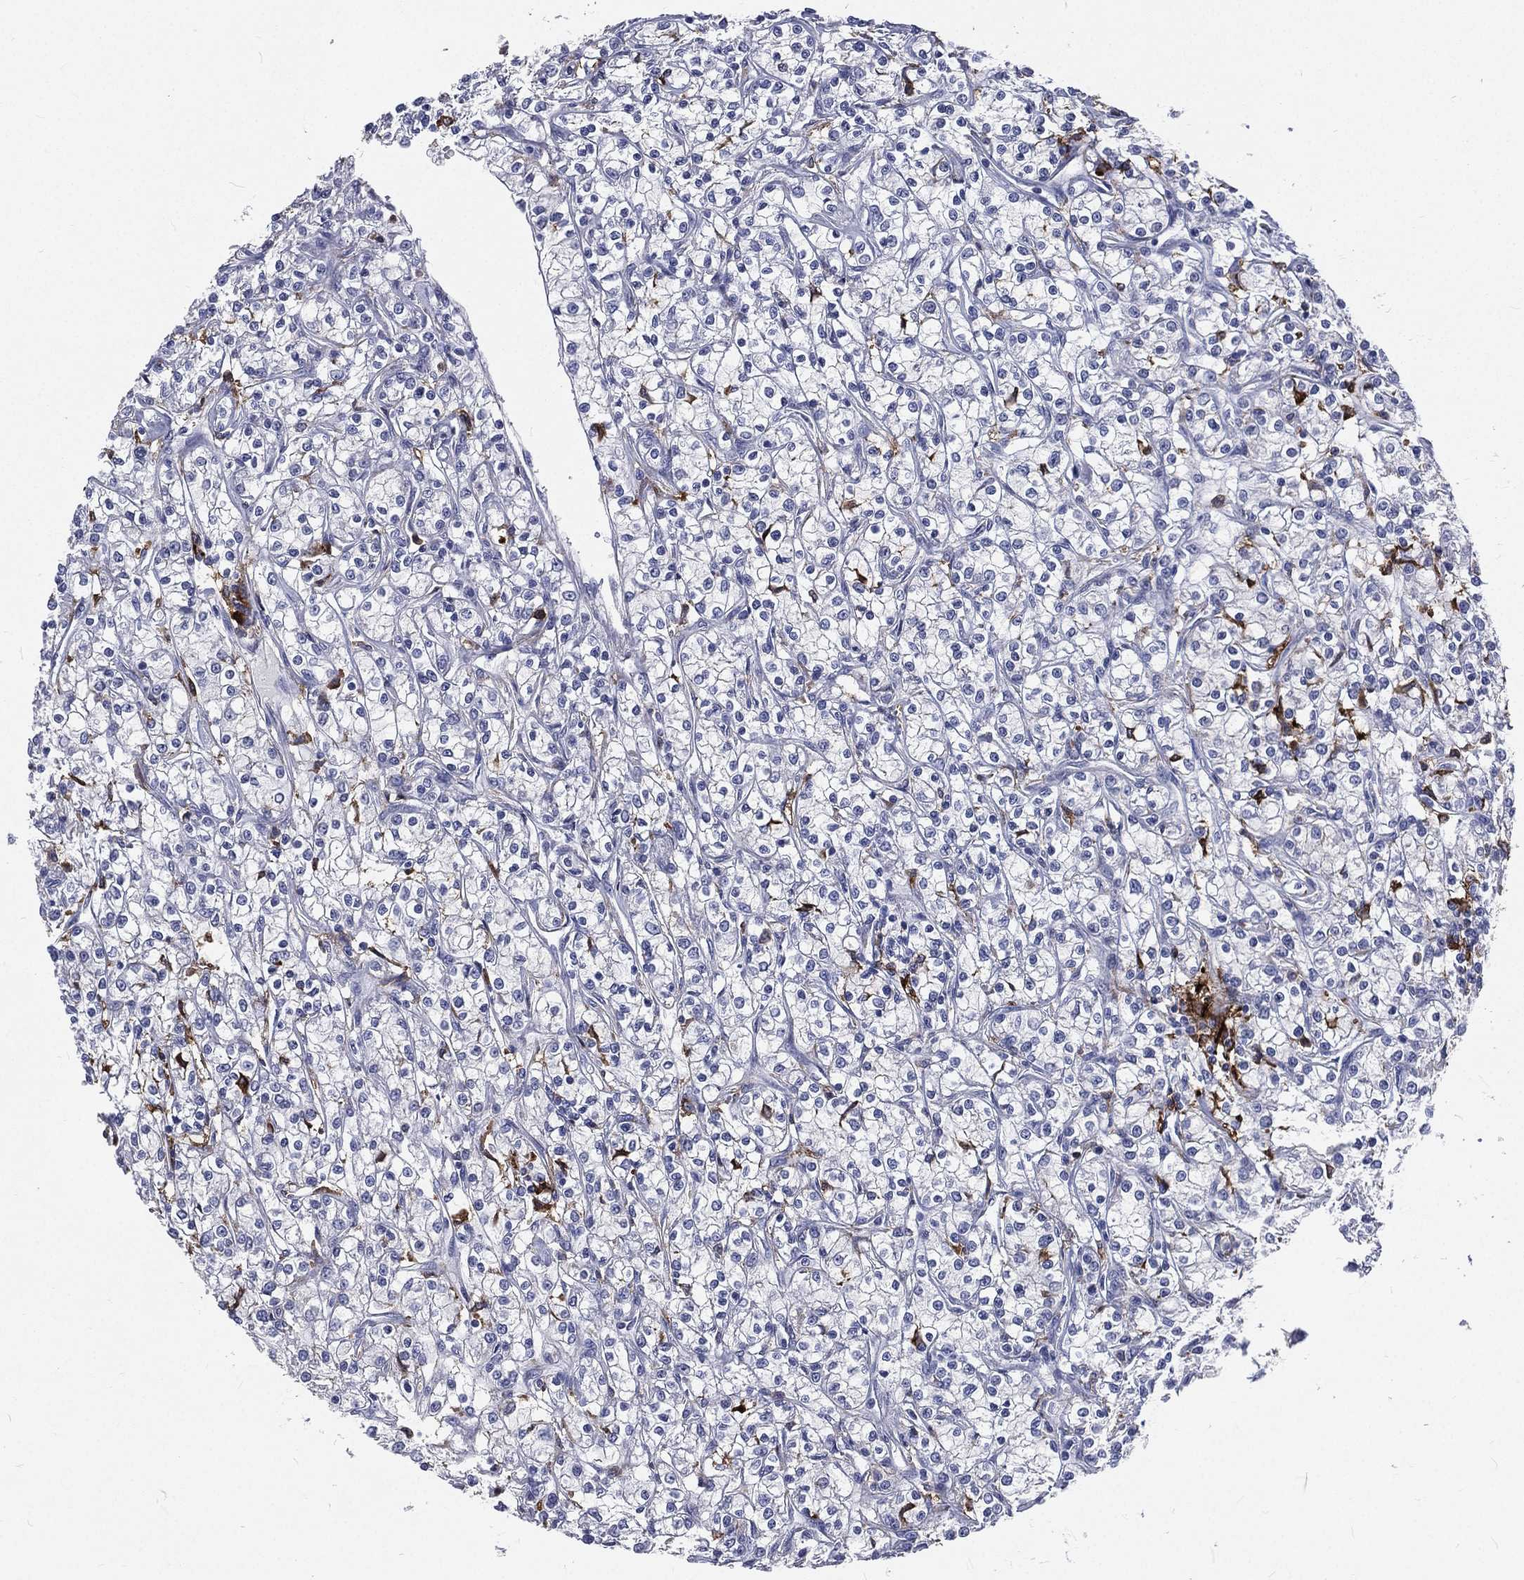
{"staining": {"intensity": "negative", "quantity": "none", "location": "none"}, "tissue": "renal cancer", "cell_type": "Tumor cells", "image_type": "cancer", "snomed": [{"axis": "morphology", "description": "Adenocarcinoma, NOS"}, {"axis": "topography", "description": "Kidney"}], "caption": "A high-resolution photomicrograph shows immunohistochemistry staining of renal cancer (adenocarcinoma), which demonstrates no significant staining in tumor cells.", "gene": "BASP1", "patient": {"sex": "female", "age": 59}}